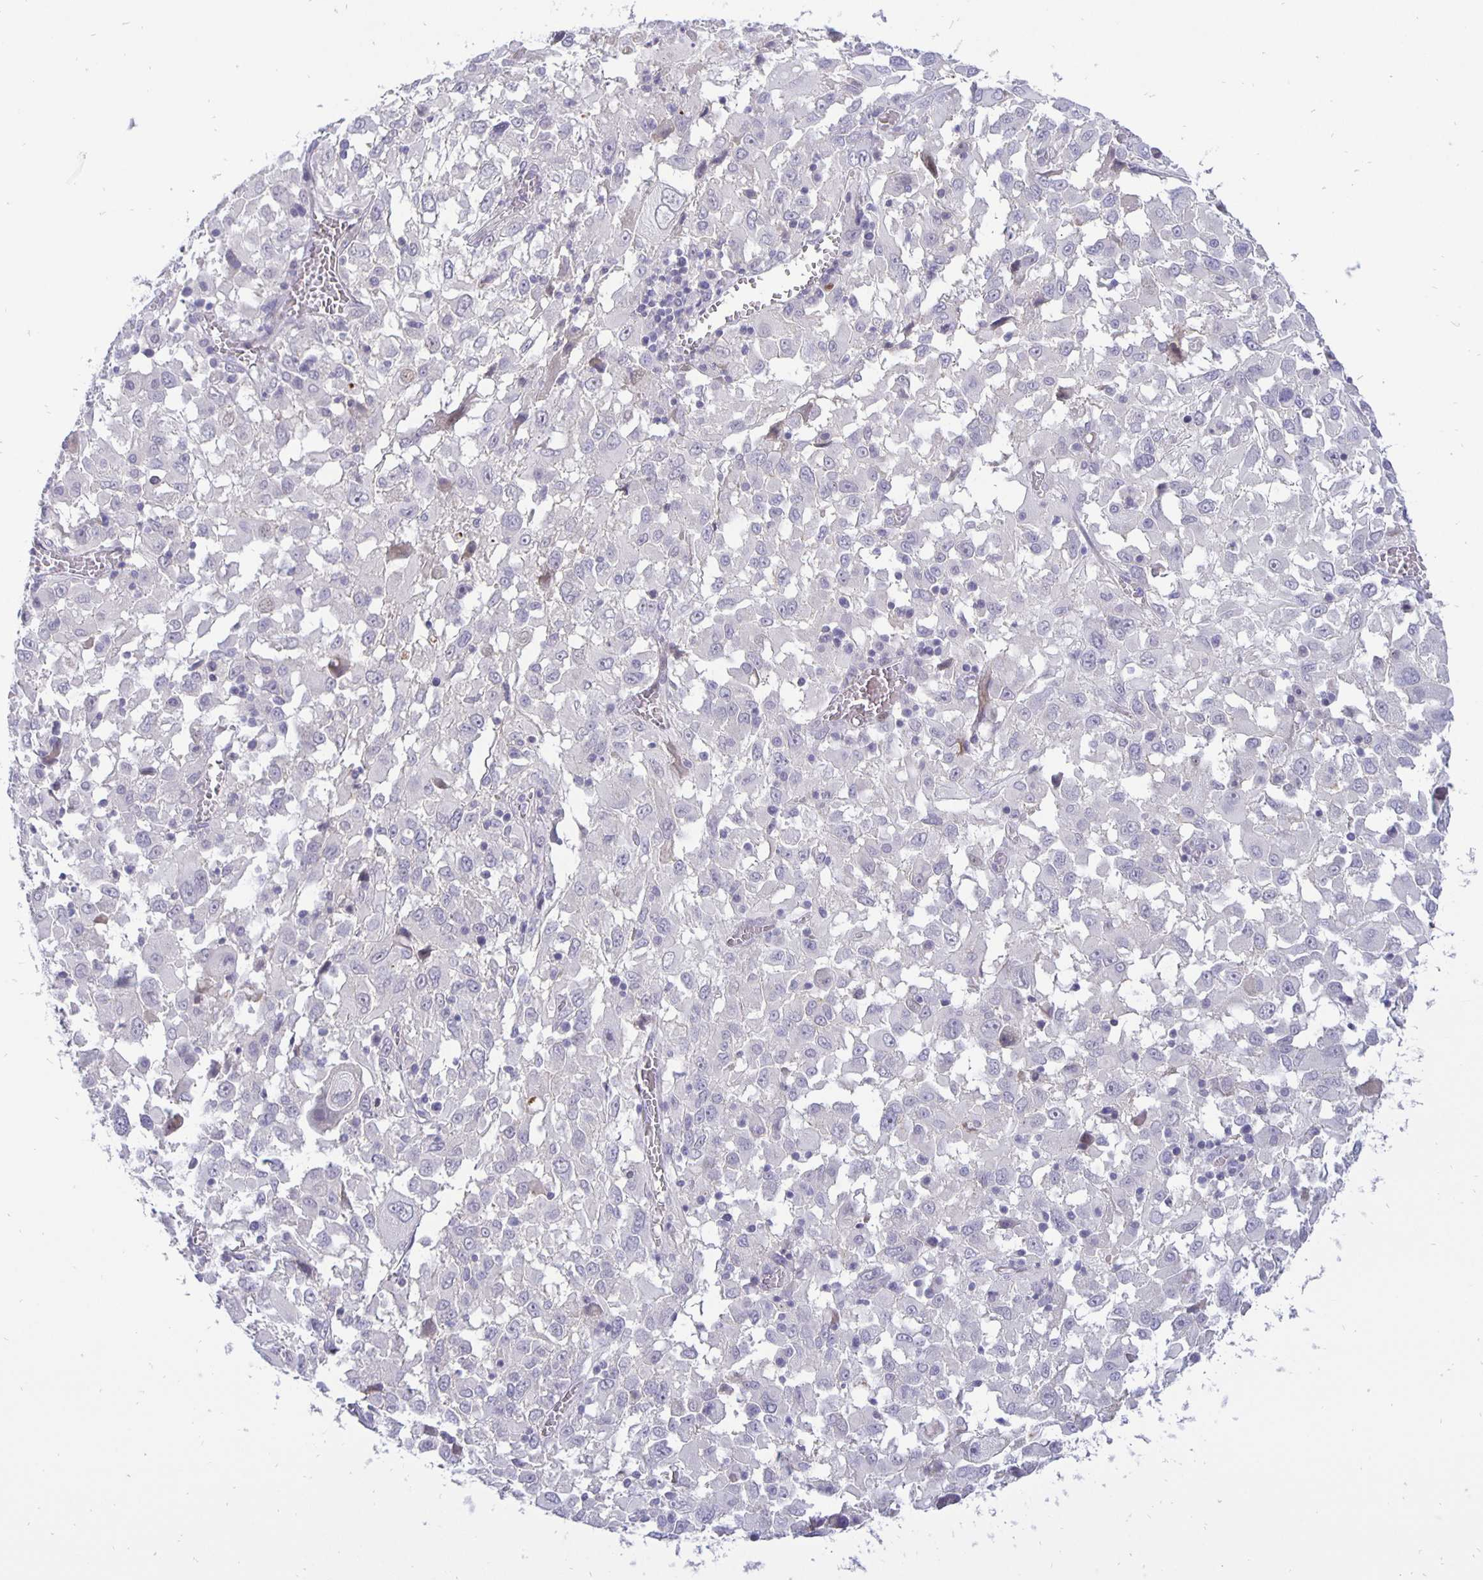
{"staining": {"intensity": "negative", "quantity": "none", "location": "none"}, "tissue": "melanoma", "cell_type": "Tumor cells", "image_type": "cancer", "snomed": [{"axis": "morphology", "description": "Malignant melanoma, Metastatic site"}, {"axis": "topography", "description": "Soft tissue"}], "caption": "This is an immunohistochemistry image of melanoma. There is no staining in tumor cells.", "gene": "ERBB2", "patient": {"sex": "male", "age": 50}}